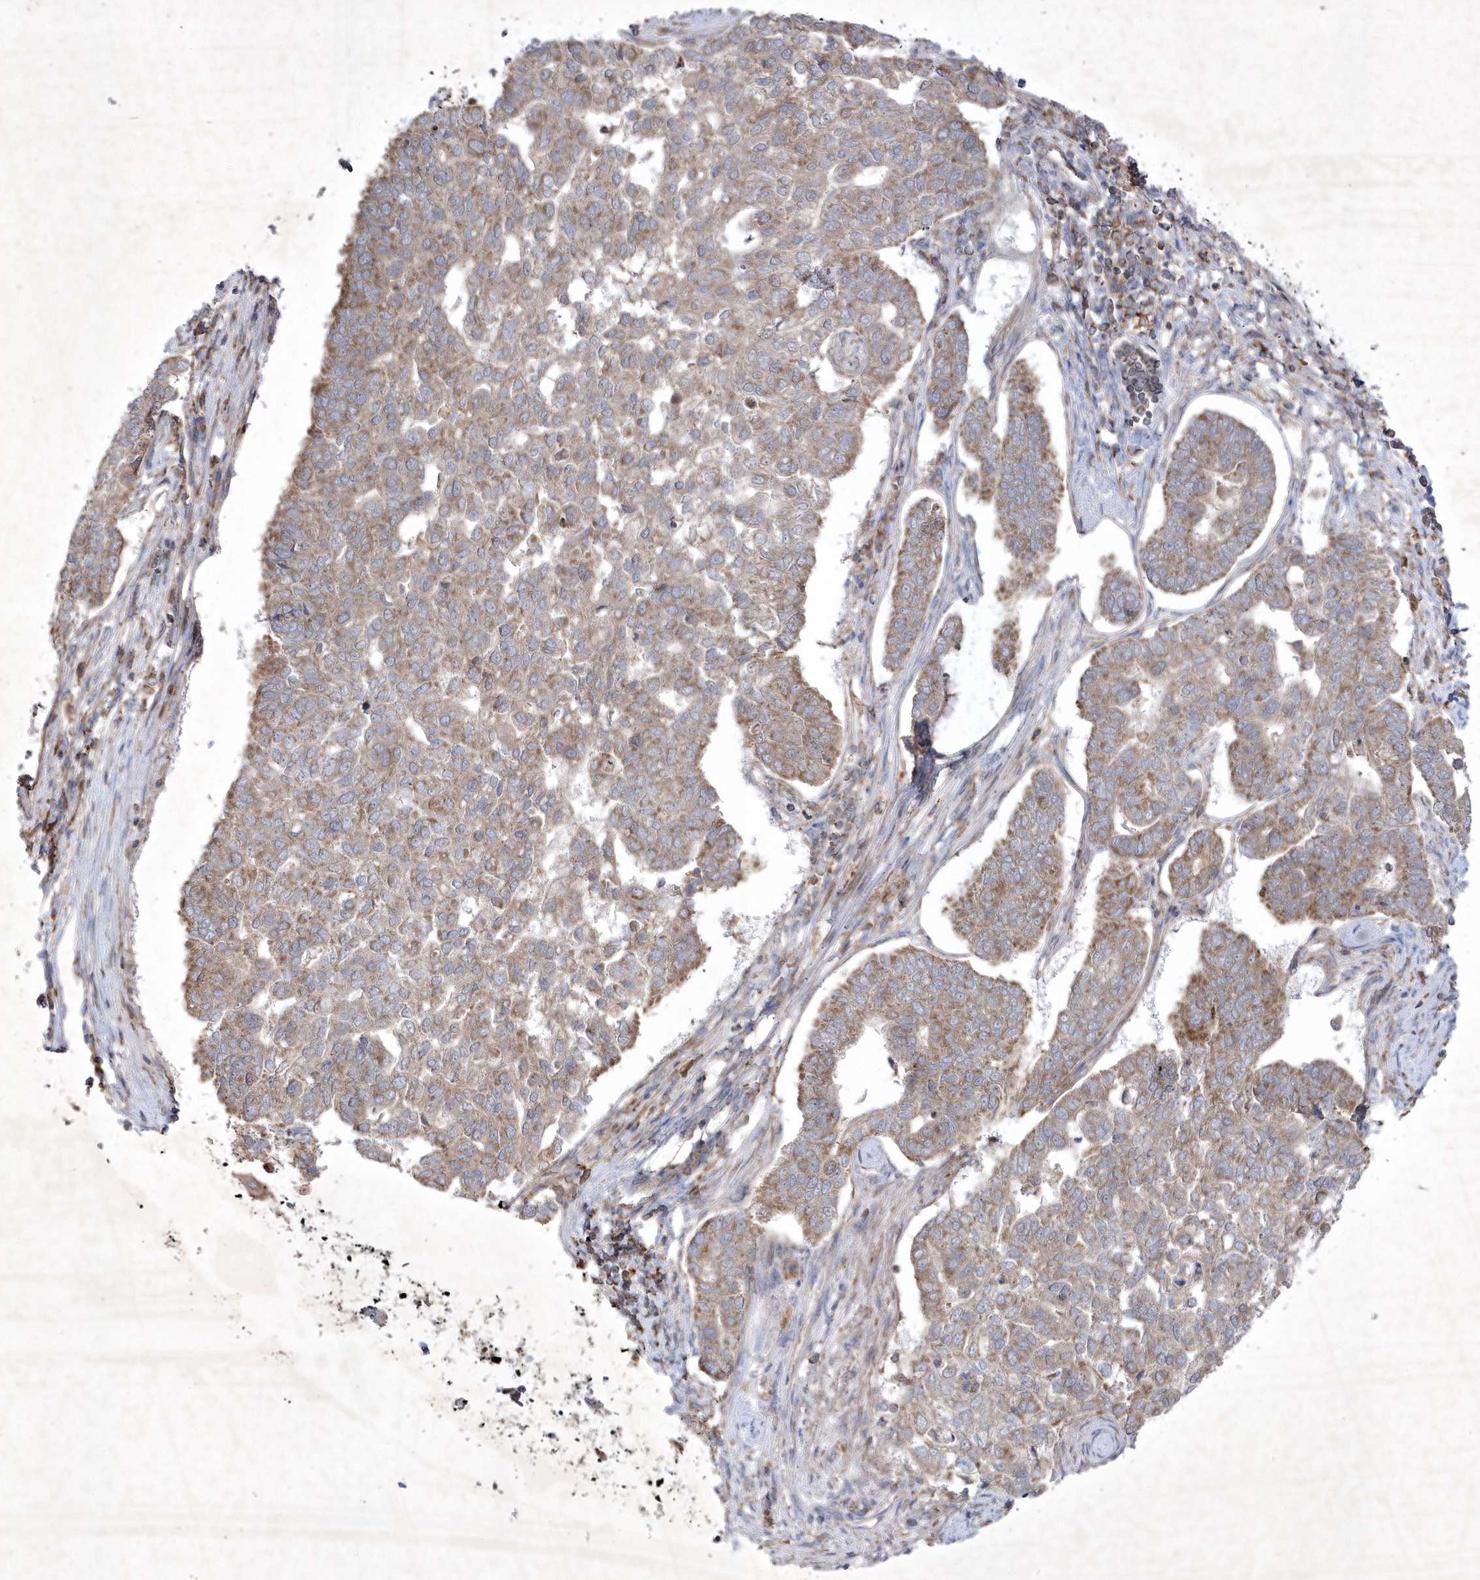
{"staining": {"intensity": "moderate", "quantity": ">75%", "location": "cytoplasmic/membranous"}, "tissue": "pancreatic cancer", "cell_type": "Tumor cells", "image_type": "cancer", "snomed": [{"axis": "morphology", "description": "Adenocarcinoma, NOS"}, {"axis": "topography", "description": "Pancreas"}], "caption": "Immunohistochemistry (IHC) (DAB (3,3'-diaminobenzidine)) staining of pancreatic cancer displays moderate cytoplasmic/membranous protein staining in about >75% of tumor cells.", "gene": "OPA1", "patient": {"sex": "female", "age": 61}}